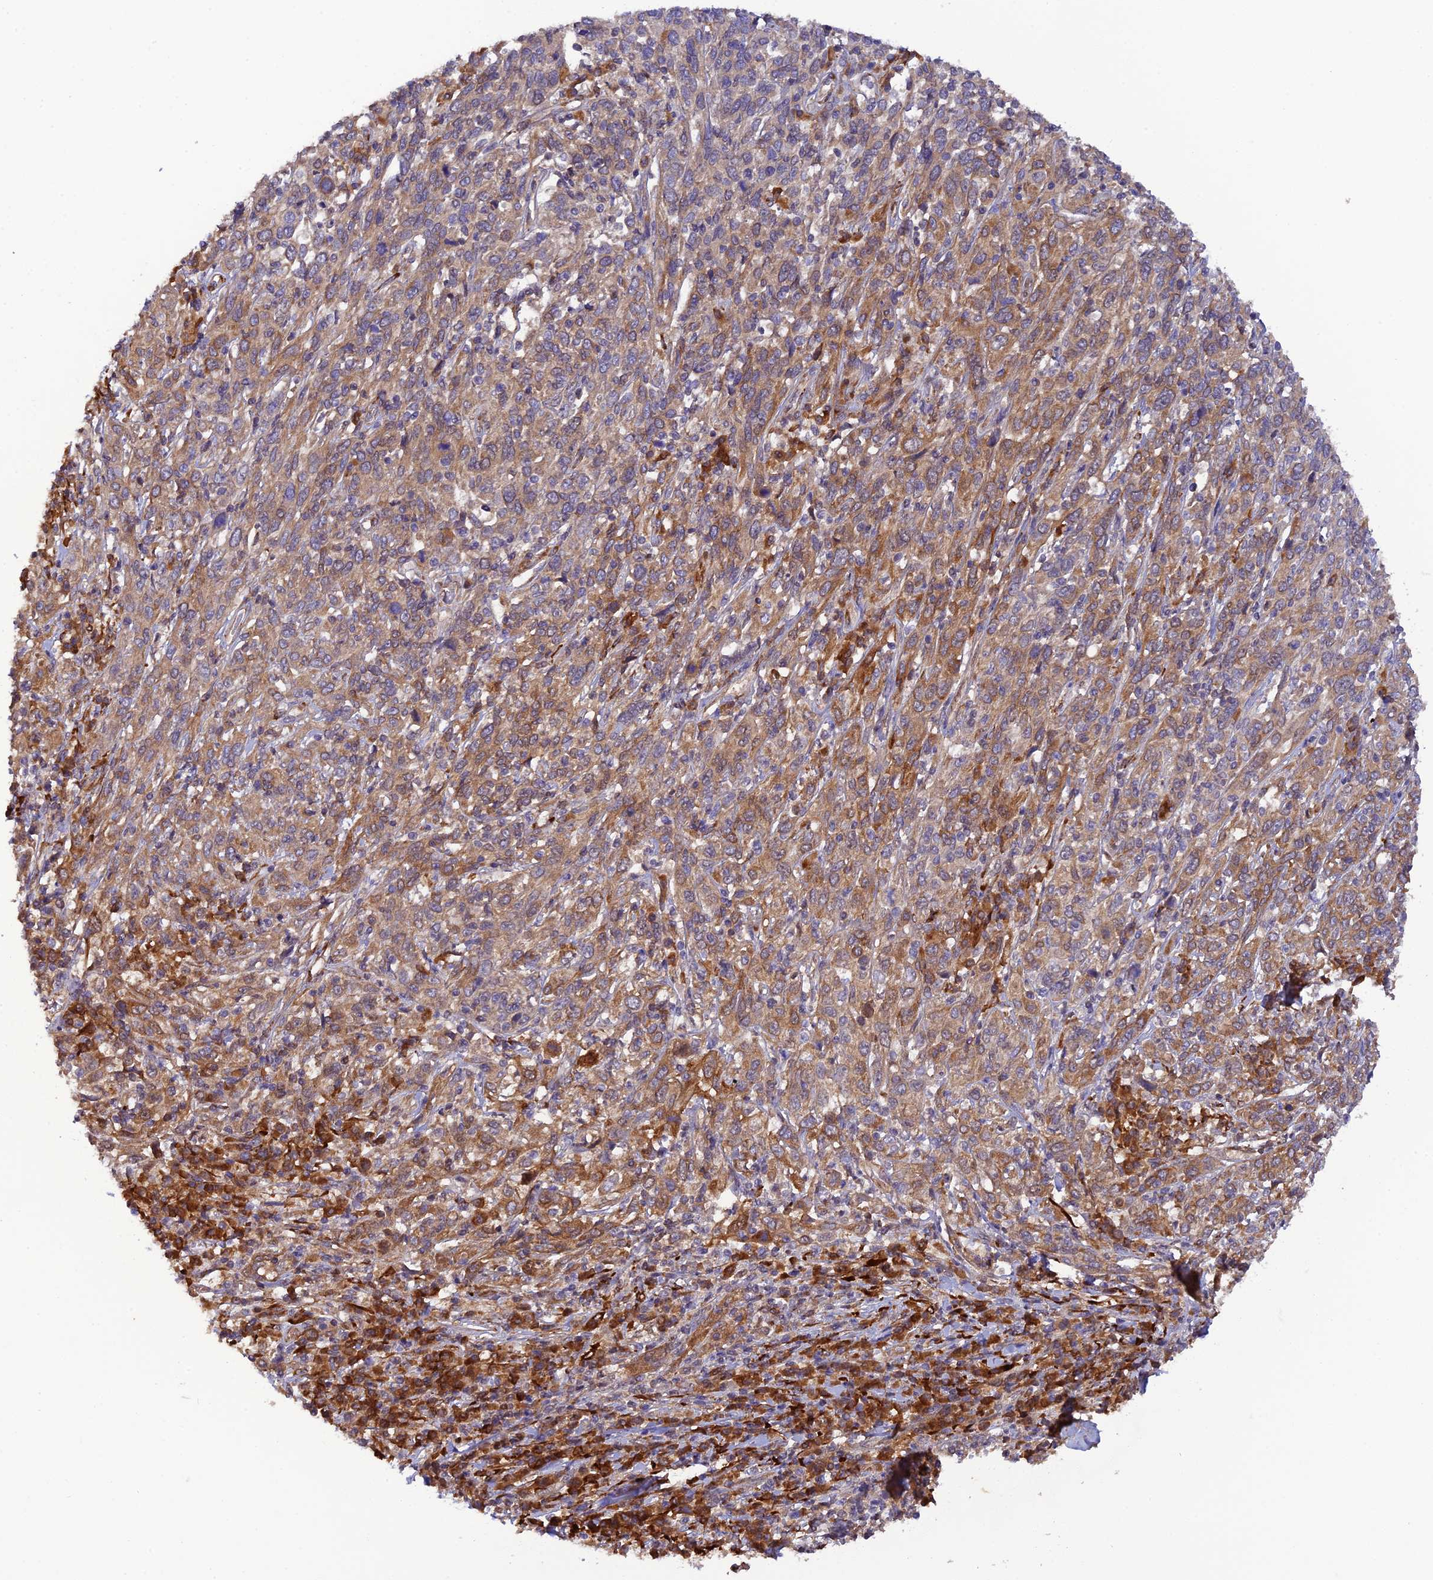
{"staining": {"intensity": "weak", "quantity": ">75%", "location": "cytoplasmic/membranous"}, "tissue": "cervical cancer", "cell_type": "Tumor cells", "image_type": "cancer", "snomed": [{"axis": "morphology", "description": "Squamous cell carcinoma, NOS"}, {"axis": "topography", "description": "Cervix"}], "caption": "An immunohistochemistry histopathology image of tumor tissue is shown. Protein staining in brown labels weak cytoplasmic/membranous positivity in squamous cell carcinoma (cervical) within tumor cells.", "gene": "P3H3", "patient": {"sex": "female", "age": 46}}